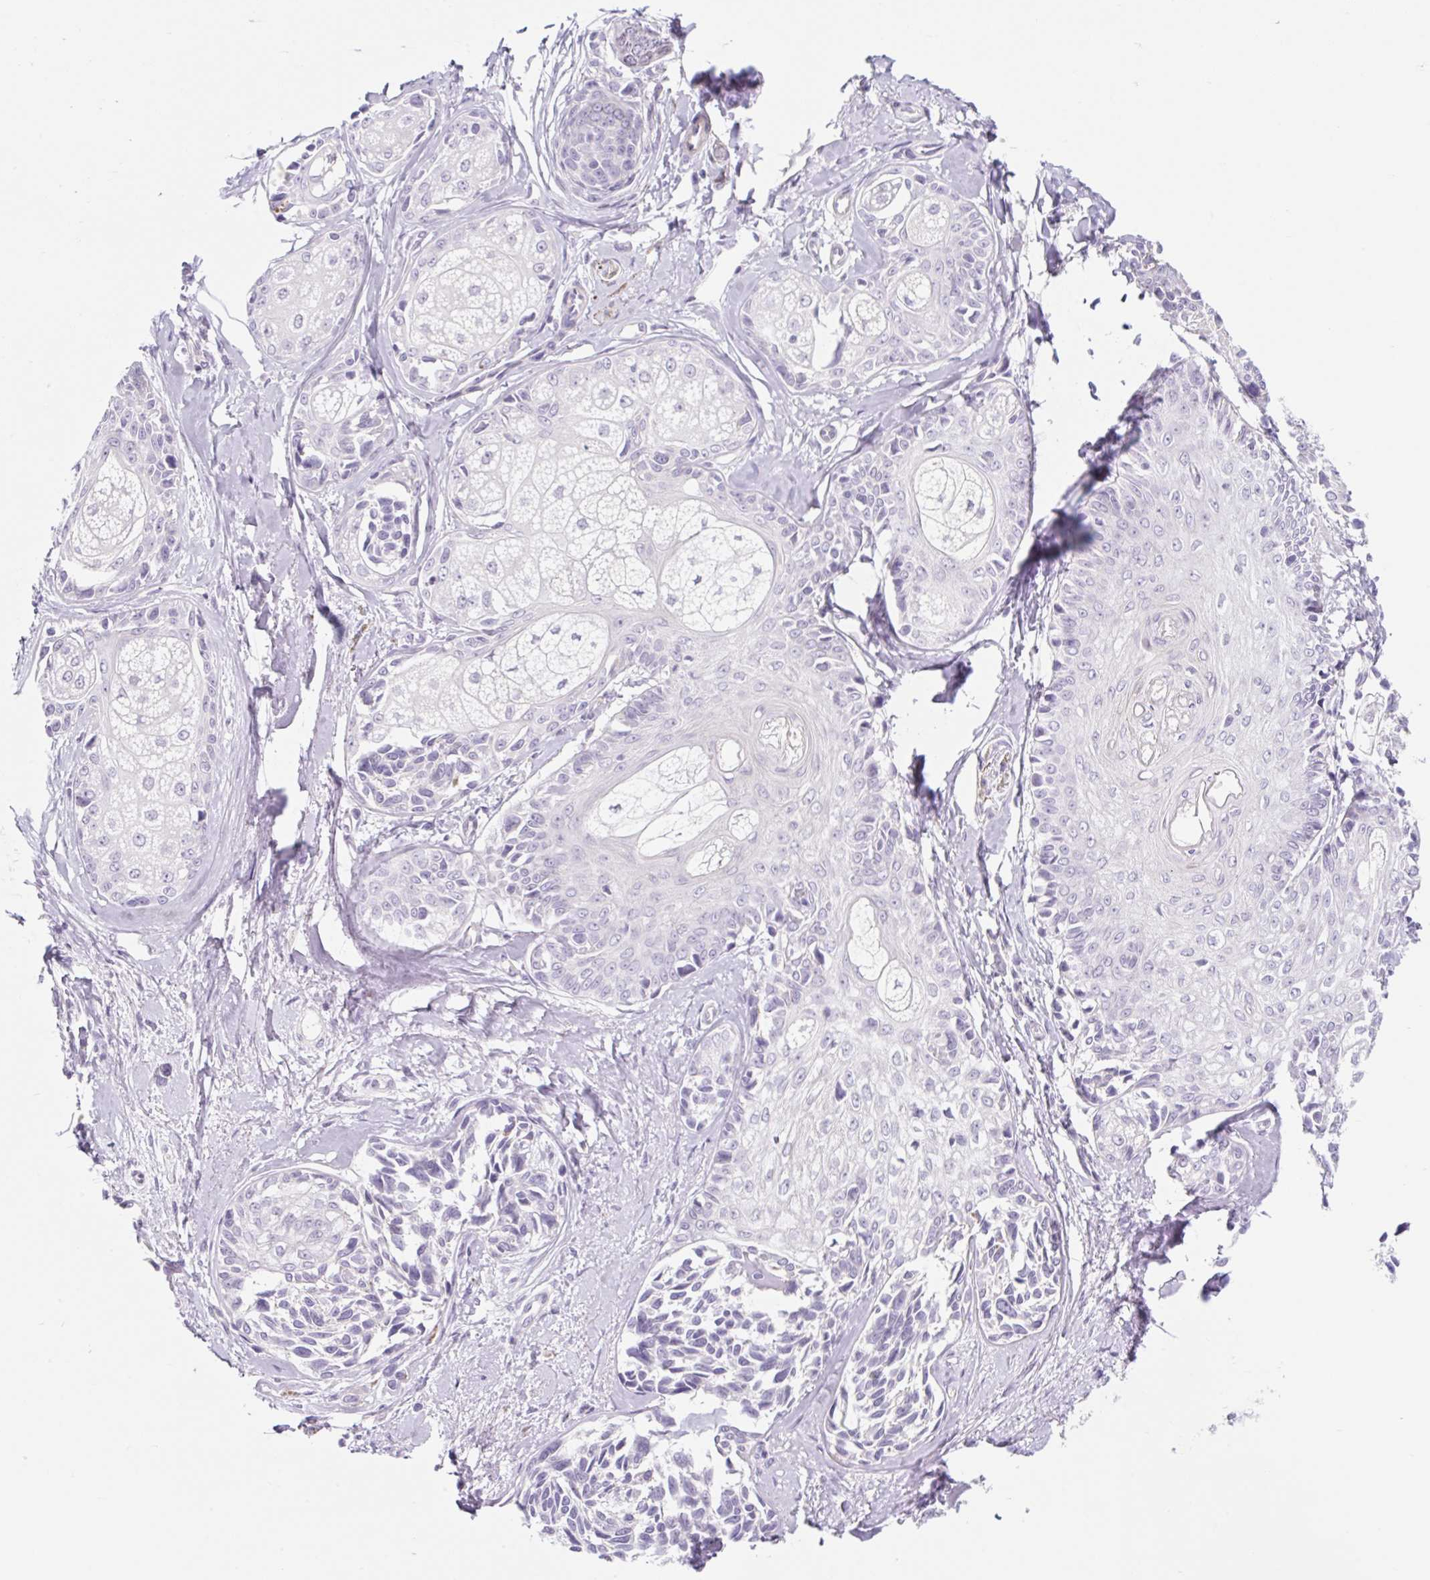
{"staining": {"intensity": "negative", "quantity": "none", "location": "none"}, "tissue": "melanoma", "cell_type": "Tumor cells", "image_type": "cancer", "snomed": [{"axis": "morphology", "description": "Malignant melanoma, NOS"}, {"axis": "topography", "description": "Skin"}], "caption": "Human malignant melanoma stained for a protein using IHC reveals no positivity in tumor cells.", "gene": "BCAS1", "patient": {"sex": "female", "age": 86}}